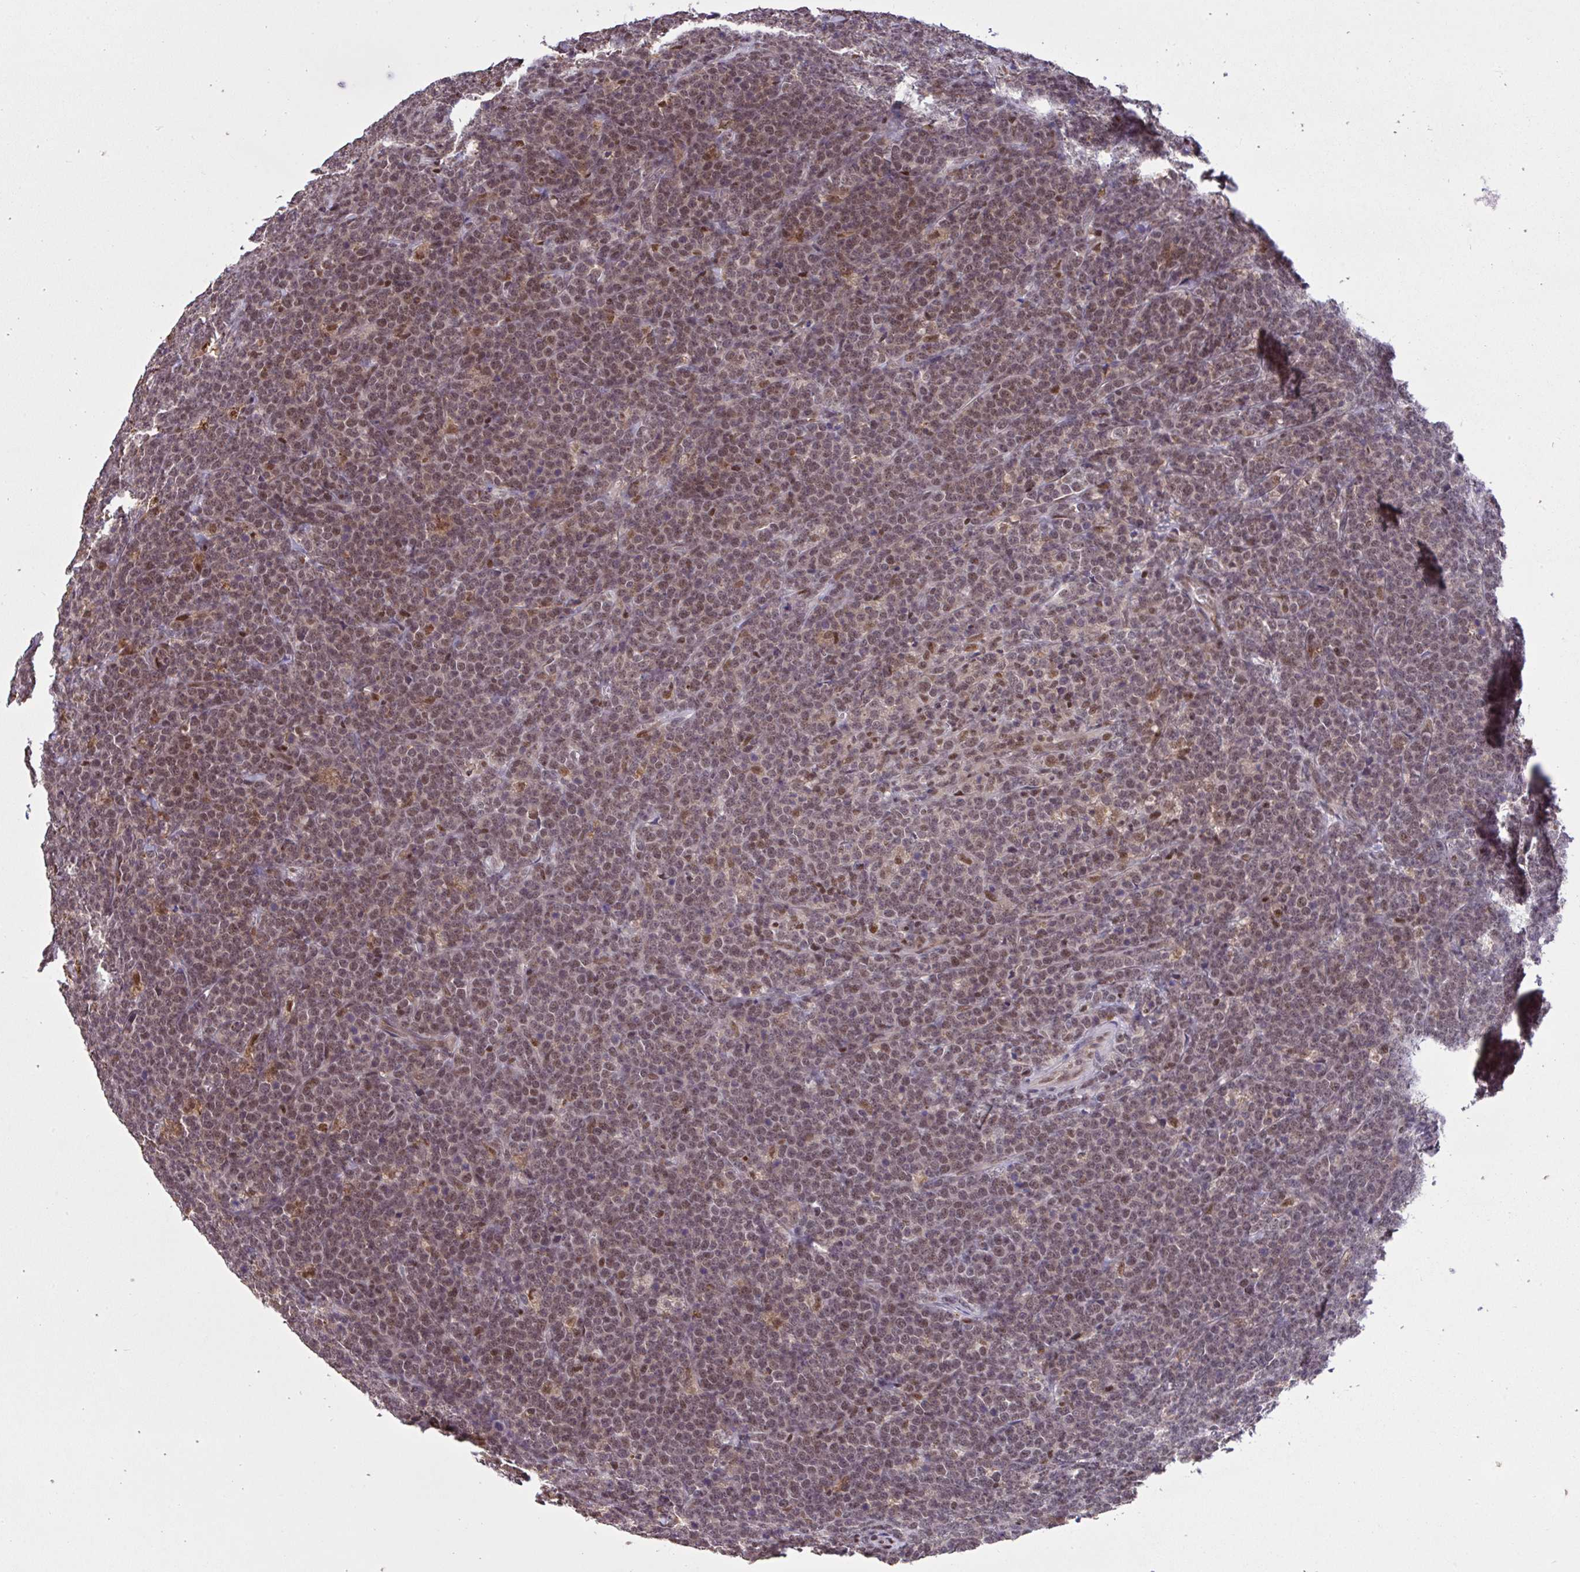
{"staining": {"intensity": "weak", "quantity": ">75%", "location": "nuclear"}, "tissue": "lymphoma", "cell_type": "Tumor cells", "image_type": "cancer", "snomed": [{"axis": "morphology", "description": "Malignant lymphoma, non-Hodgkin's type, High grade"}, {"axis": "topography", "description": "Small intestine"}, {"axis": "topography", "description": "Colon"}], "caption": "Immunohistochemical staining of human malignant lymphoma, non-Hodgkin's type (high-grade) exhibits weak nuclear protein expression in about >75% of tumor cells.", "gene": "GLIS3", "patient": {"sex": "male", "age": 8}}